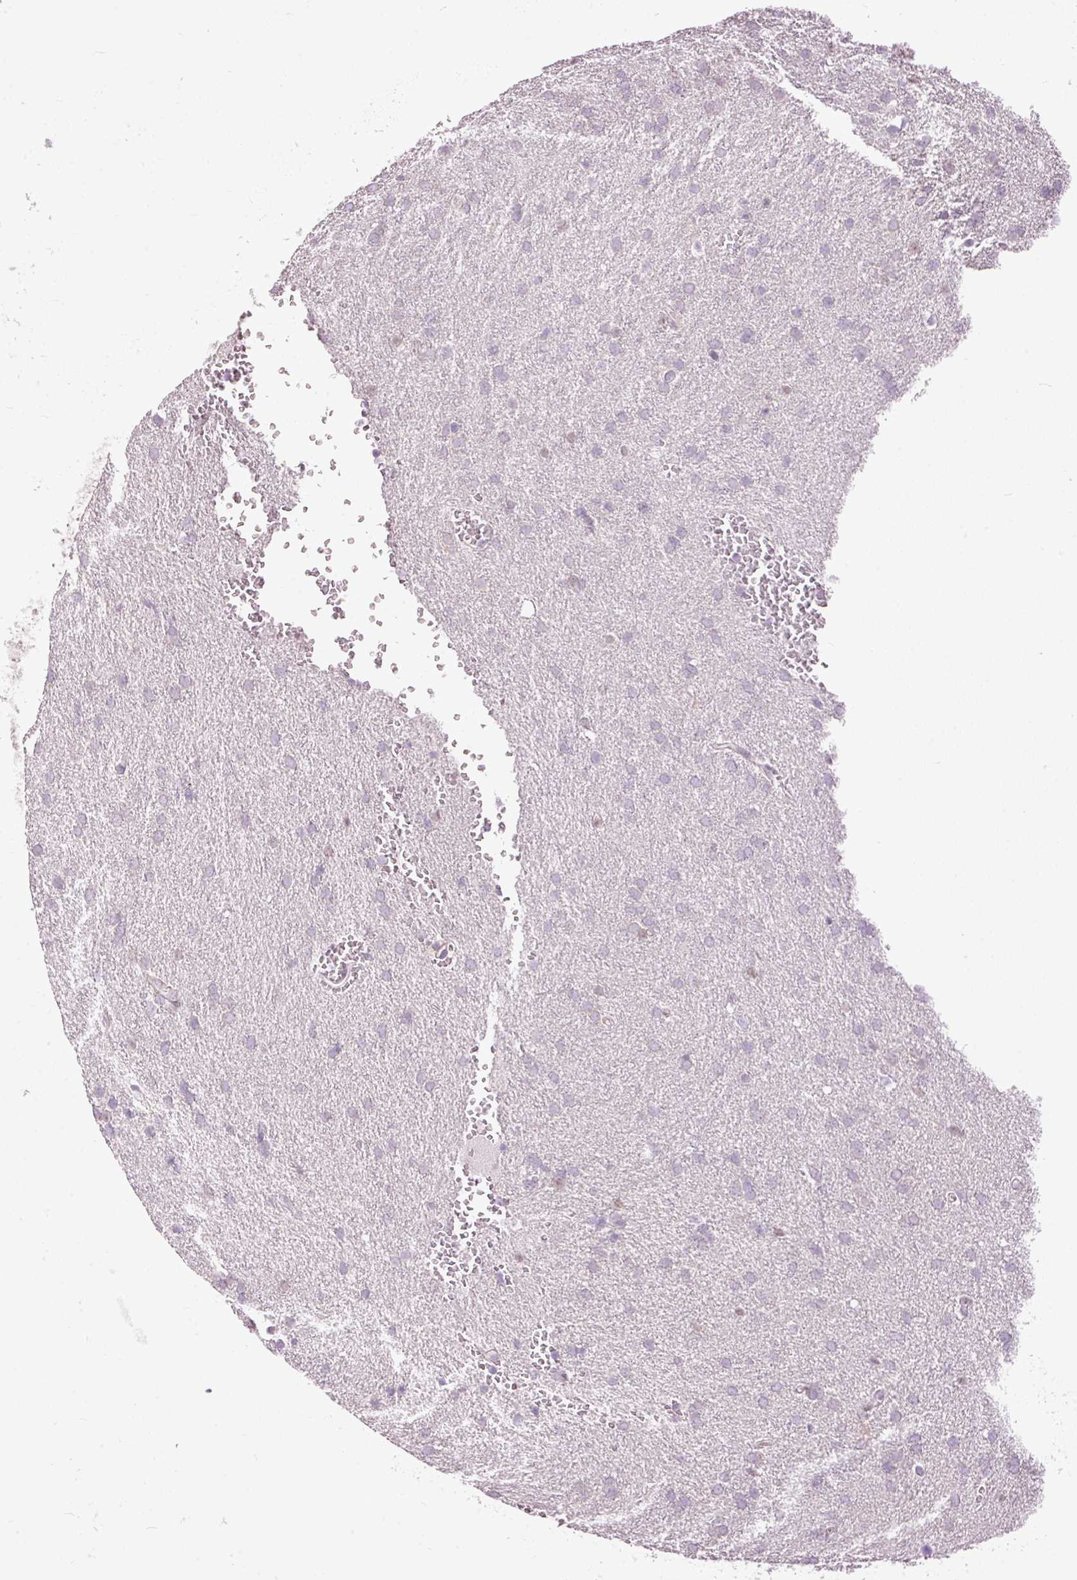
{"staining": {"intensity": "negative", "quantity": "none", "location": "none"}, "tissue": "glioma", "cell_type": "Tumor cells", "image_type": "cancer", "snomed": [{"axis": "morphology", "description": "Glioma, malignant, Low grade"}, {"axis": "topography", "description": "Brain"}], "caption": "The image displays no significant staining in tumor cells of malignant low-grade glioma.", "gene": "FCRL4", "patient": {"sex": "female", "age": 33}}